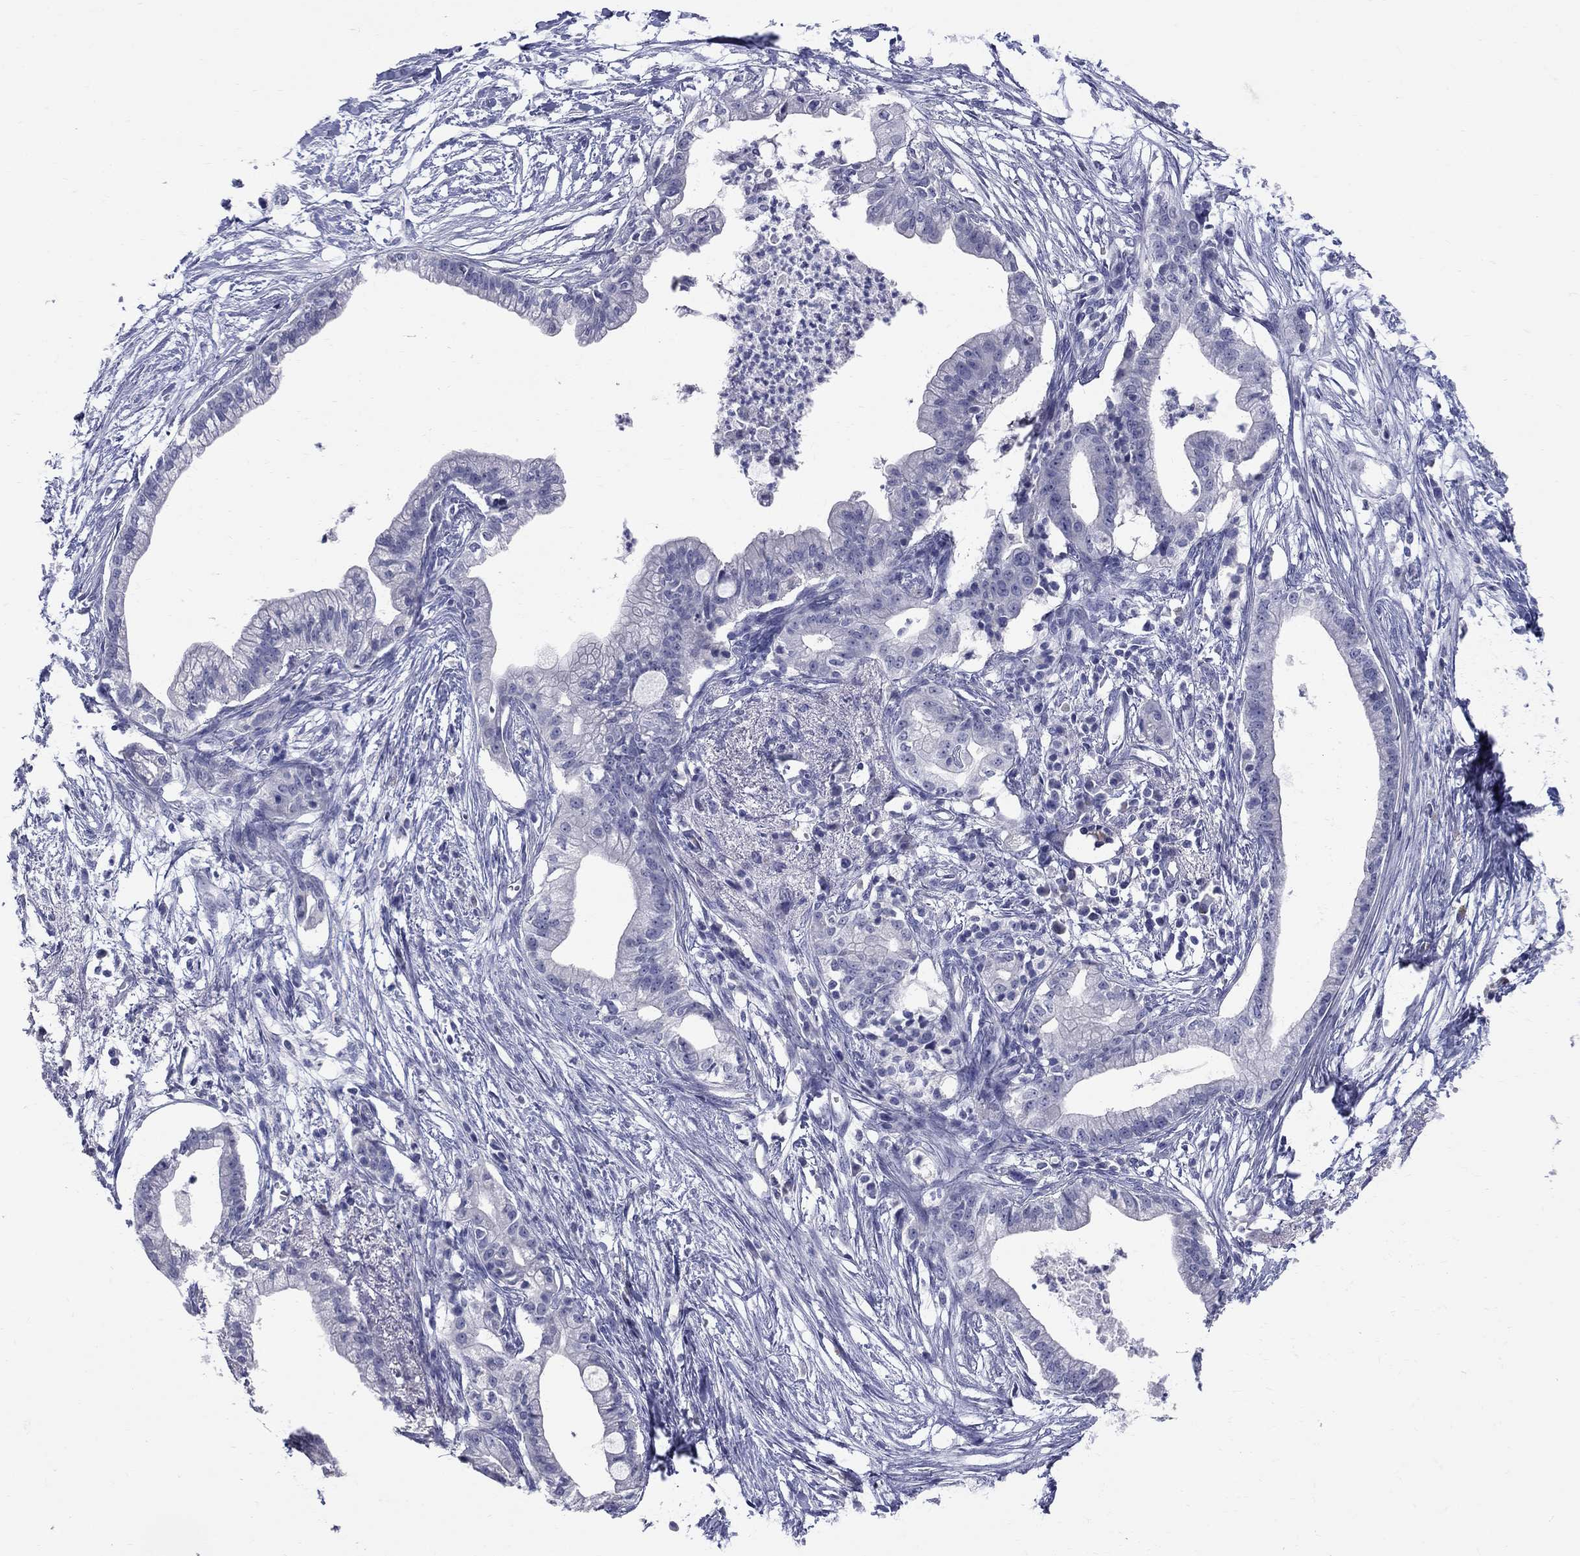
{"staining": {"intensity": "negative", "quantity": "none", "location": "none"}, "tissue": "pancreatic cancer", "cell_type": "Tumor cells", "image_type": "cancer", "snomed": [{"axis": "morphology", "description": "Normal tissue, NOS"}, {"axis": "morphology", "description": "Adenocarcinoma, NOS"}, {"axis": "topography", "description": "Pancreas"}], "caption": "A micrograph of pancreatic cancer (adenocarcinoma) stained for a protein displays no brown staining in tumor cells.", "gene": "TP53TG5", "patient": {"sex": "female", "age": 58}}